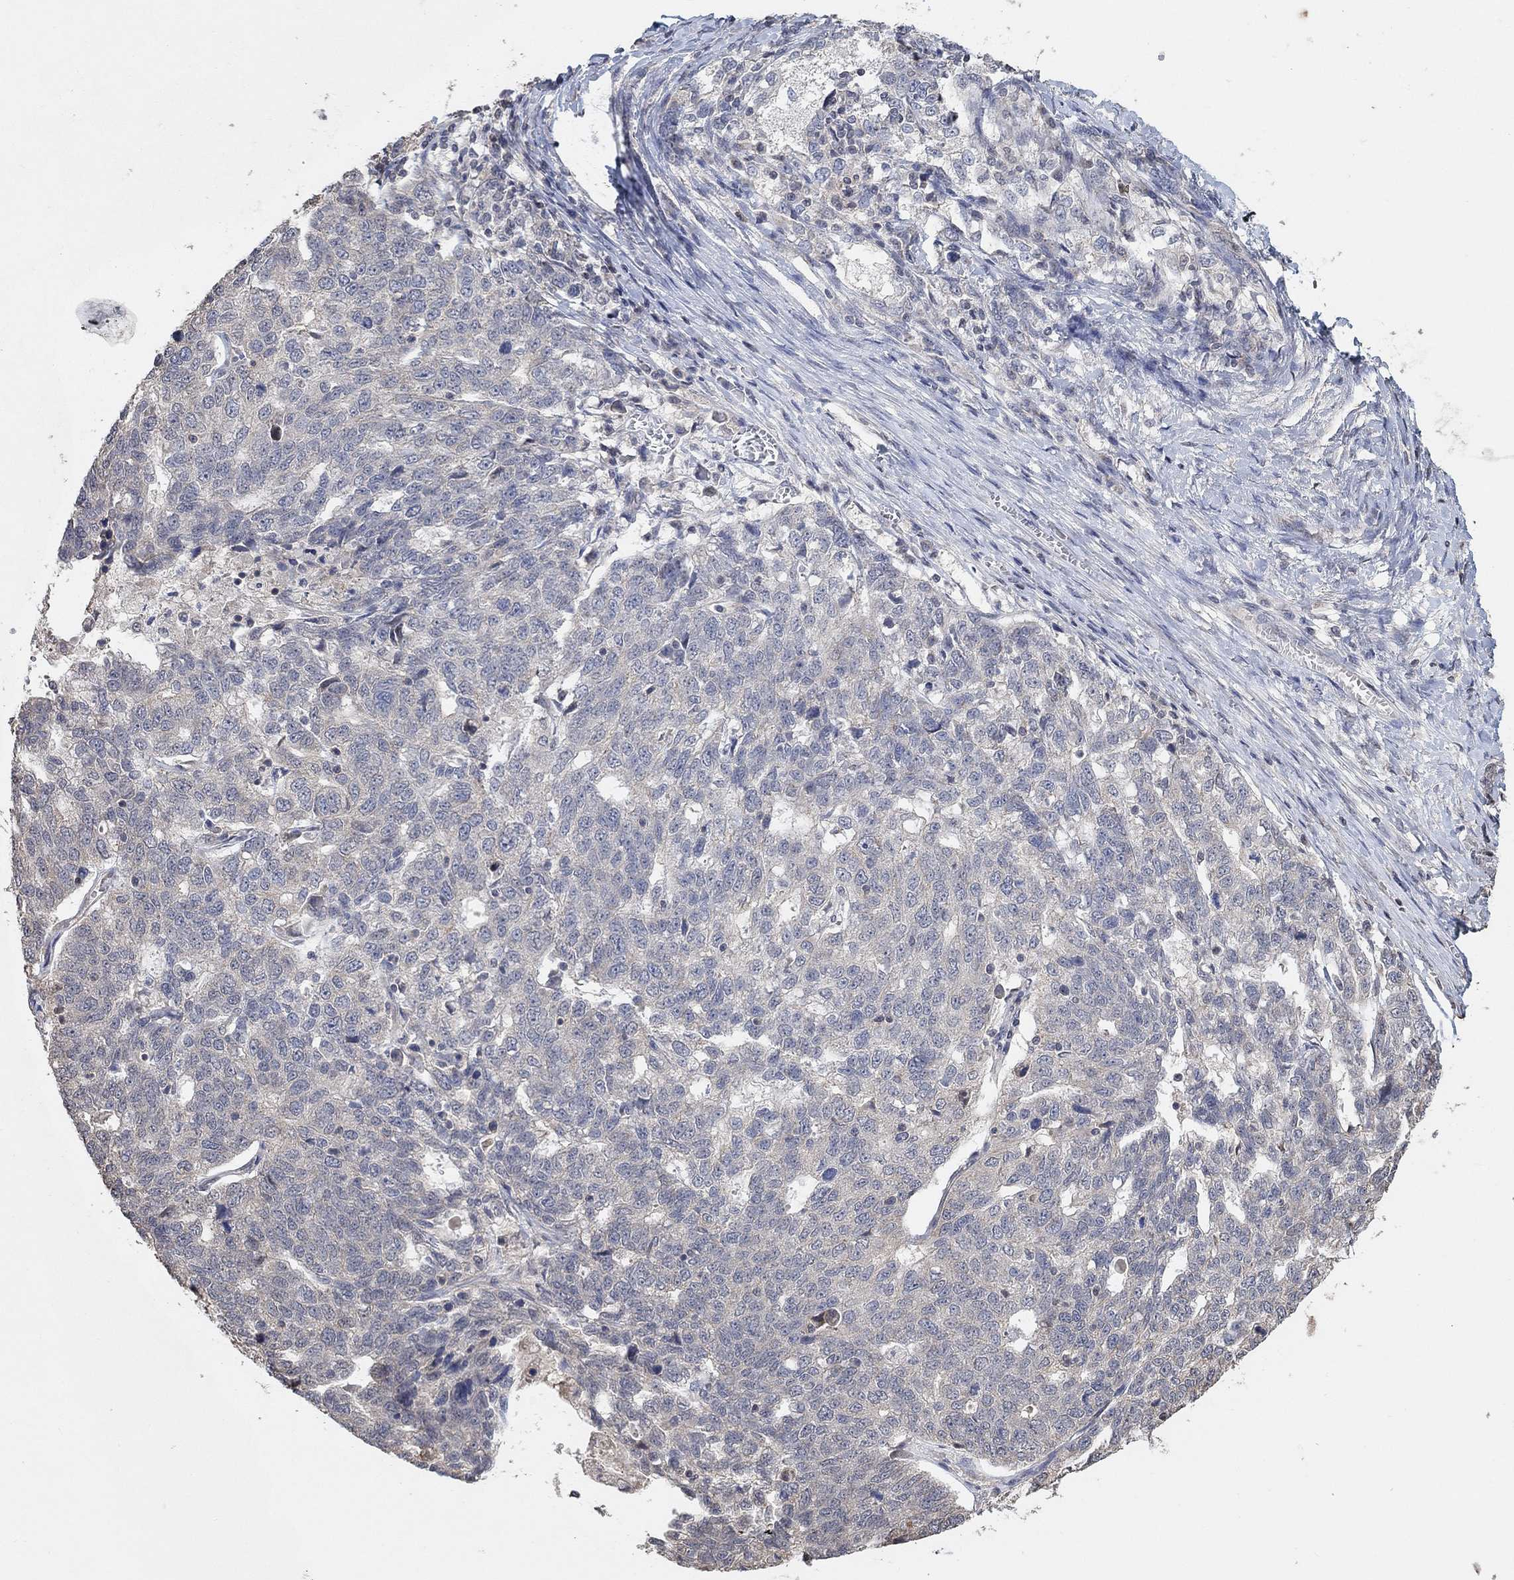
{"staining": {"intensity": "negative", "quantity": "none", "location": "none"}, "tissue": "ovarian cancer", "cell_type": "Tumor cells", "image_type": "cancer", "snomed": [{"axis": "morphology", "description": "Cystadenocarcinoma, serous, NOS"}, {"axis": "topography", "description": "Ovary"}], "caption": "Tumor cells are negative for brown protein staining in serous cystadenocarcinoma (ovarian). (Immunohistochemistry (ihc), brightfield microscopy, high magnification).", "gene": "UNC5B", "patient": {"sex": "female", "age": 71}}